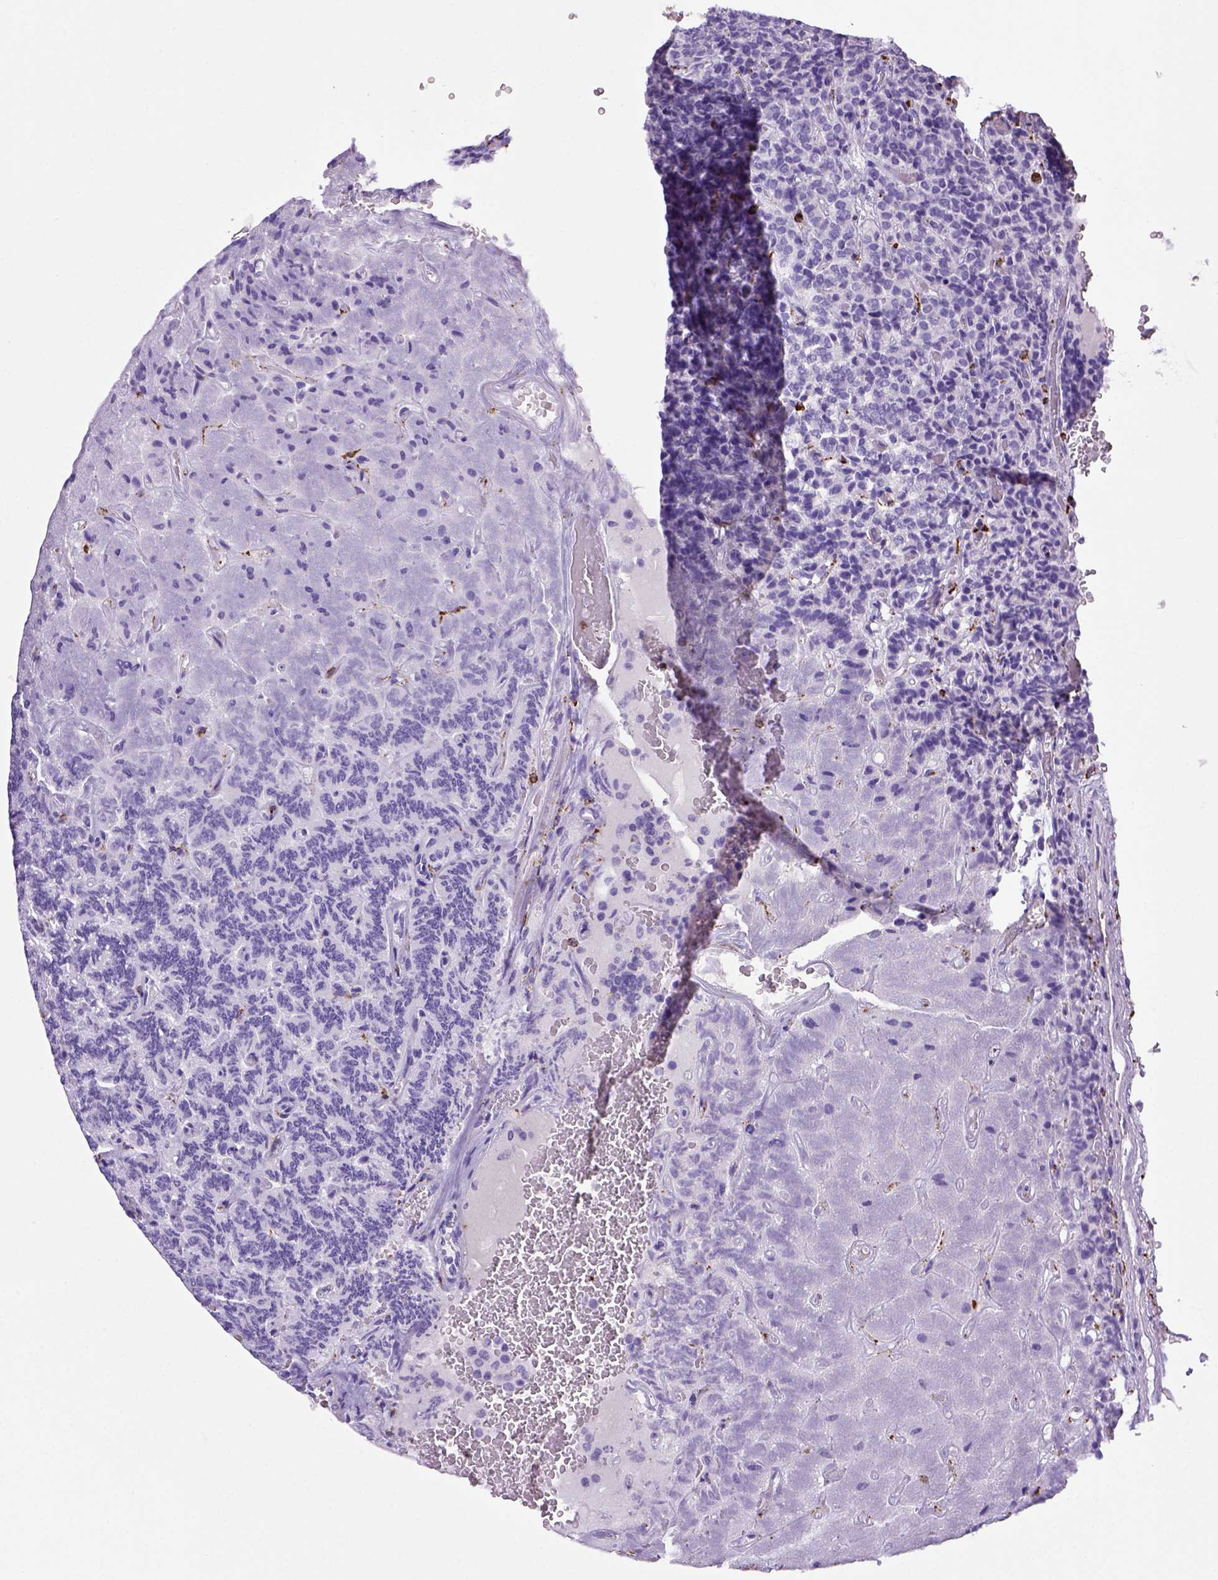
{"staining": {"intensity": "negative", "quantity": "none", "location": "none"}, "tissue": "carcinoid", "cell_type": "Tumor cells", "image_type": "cancer", "snomed": [{"axis": "morphology", "description": "Carcinoid, malignant, NOS"}, {"axis": "topography", "description": "Pancreas"}], "caption": "This is an immunohistochemistry image of human carcinoid. There is no expression in tumor cells.", "gene": "CD68", "patient": {"sex": "male", "age": 36}}